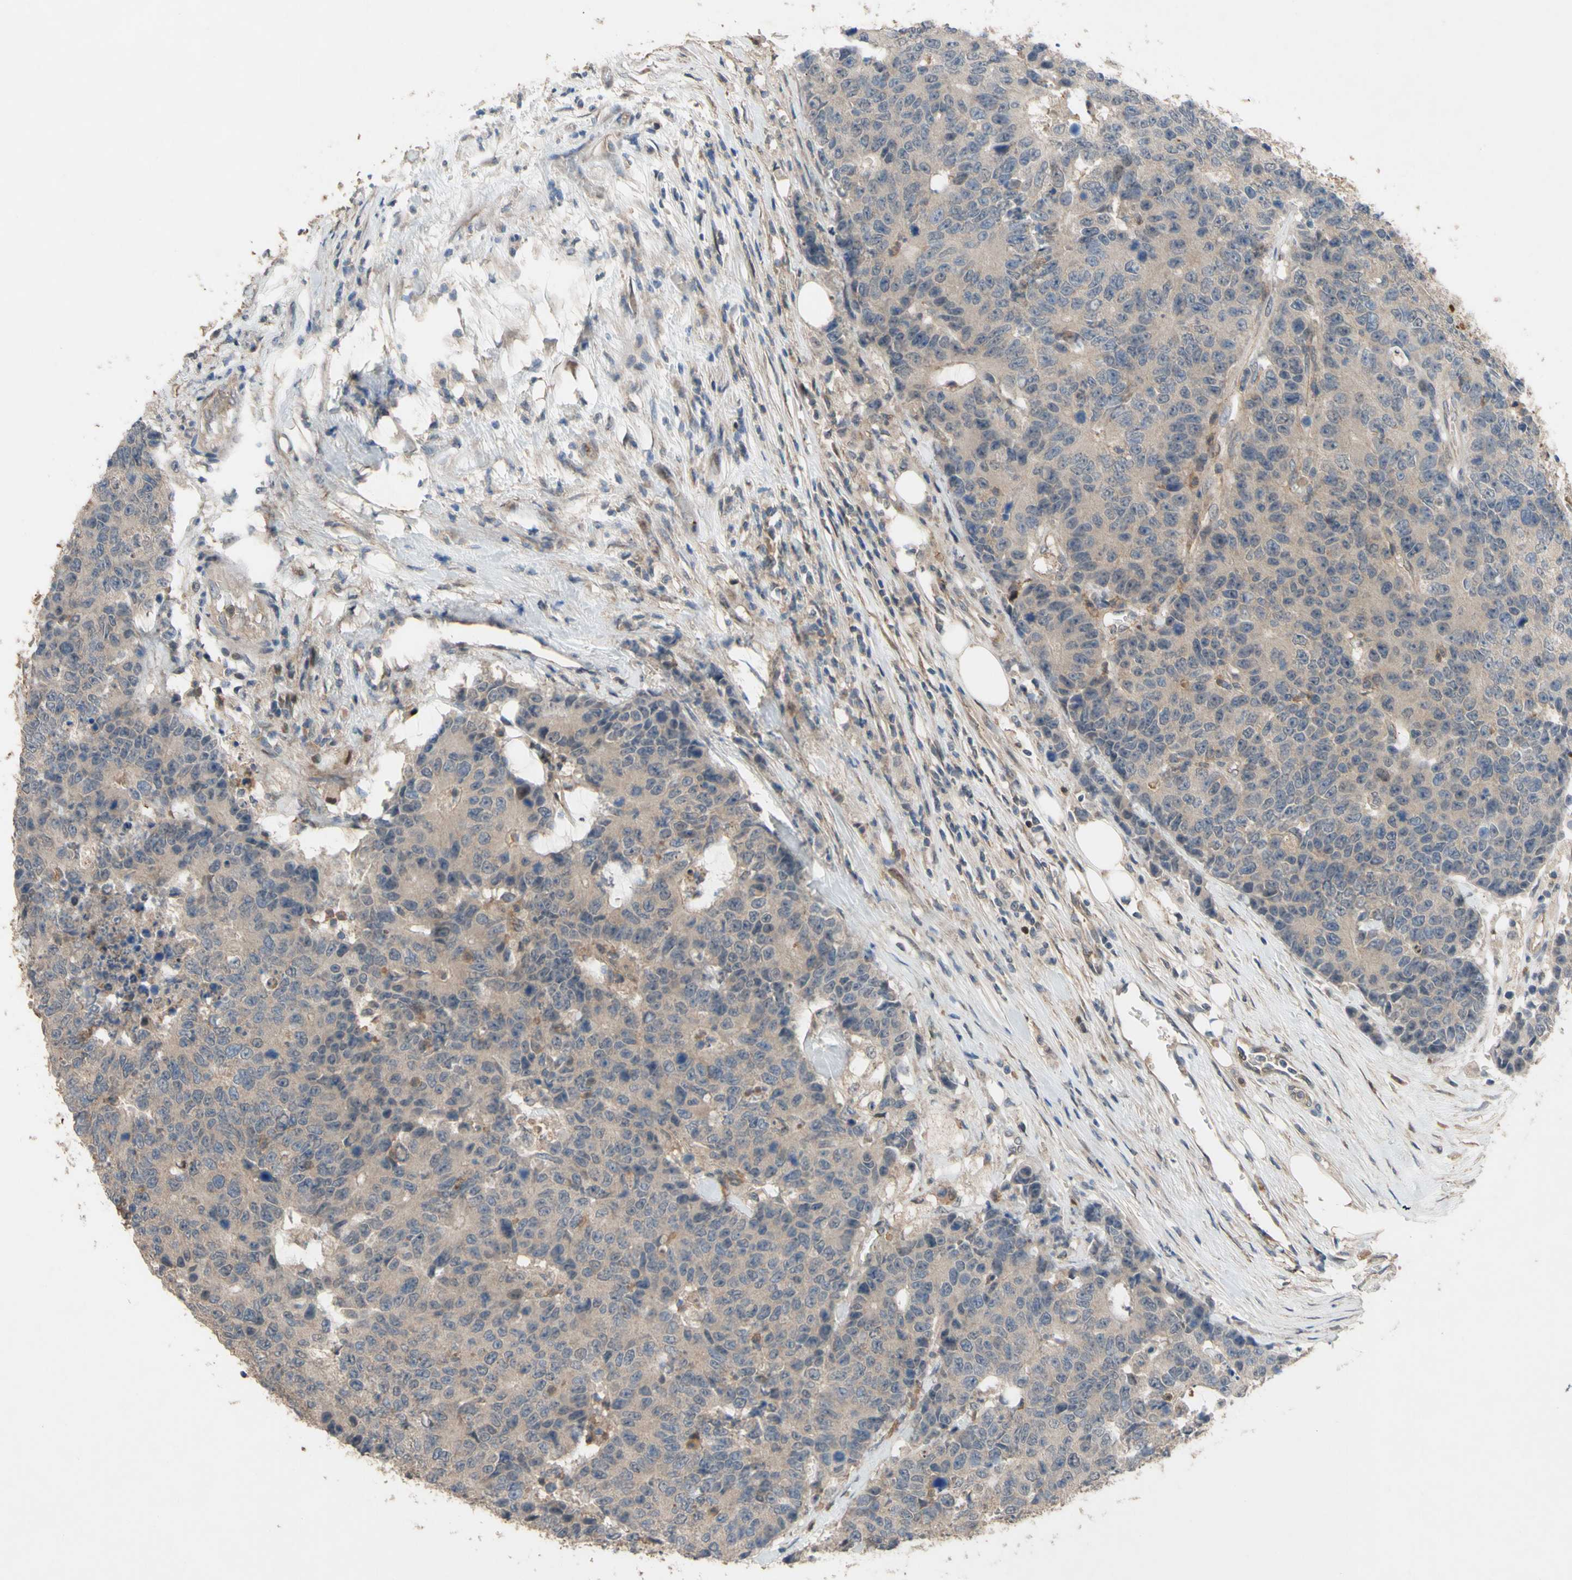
{"staining": {"intensity": "weak", "quantity": ">75%", "location": "cytoplasmic/membranous"}, "tissue": "colorectal cancer", "cell_type": "Tumor cells", "image_type": "cancer", "snomed": [{"axis": "morphology", "description": "Adenocarcinoma, NOS"}, {"axis": "topography", "description": "Colon"}], "caption": "A photomicrograph of colorectal cancer (adenocarcinoma) stained for a protein shows weak cytoplasmic/membranous brown staining in tumor cells. Immunohistochemistry stains the protein in brown and the nuclei are stained blue.", "gene": "SHROOM4", "patient": {"sex": "female", "age": 86}}